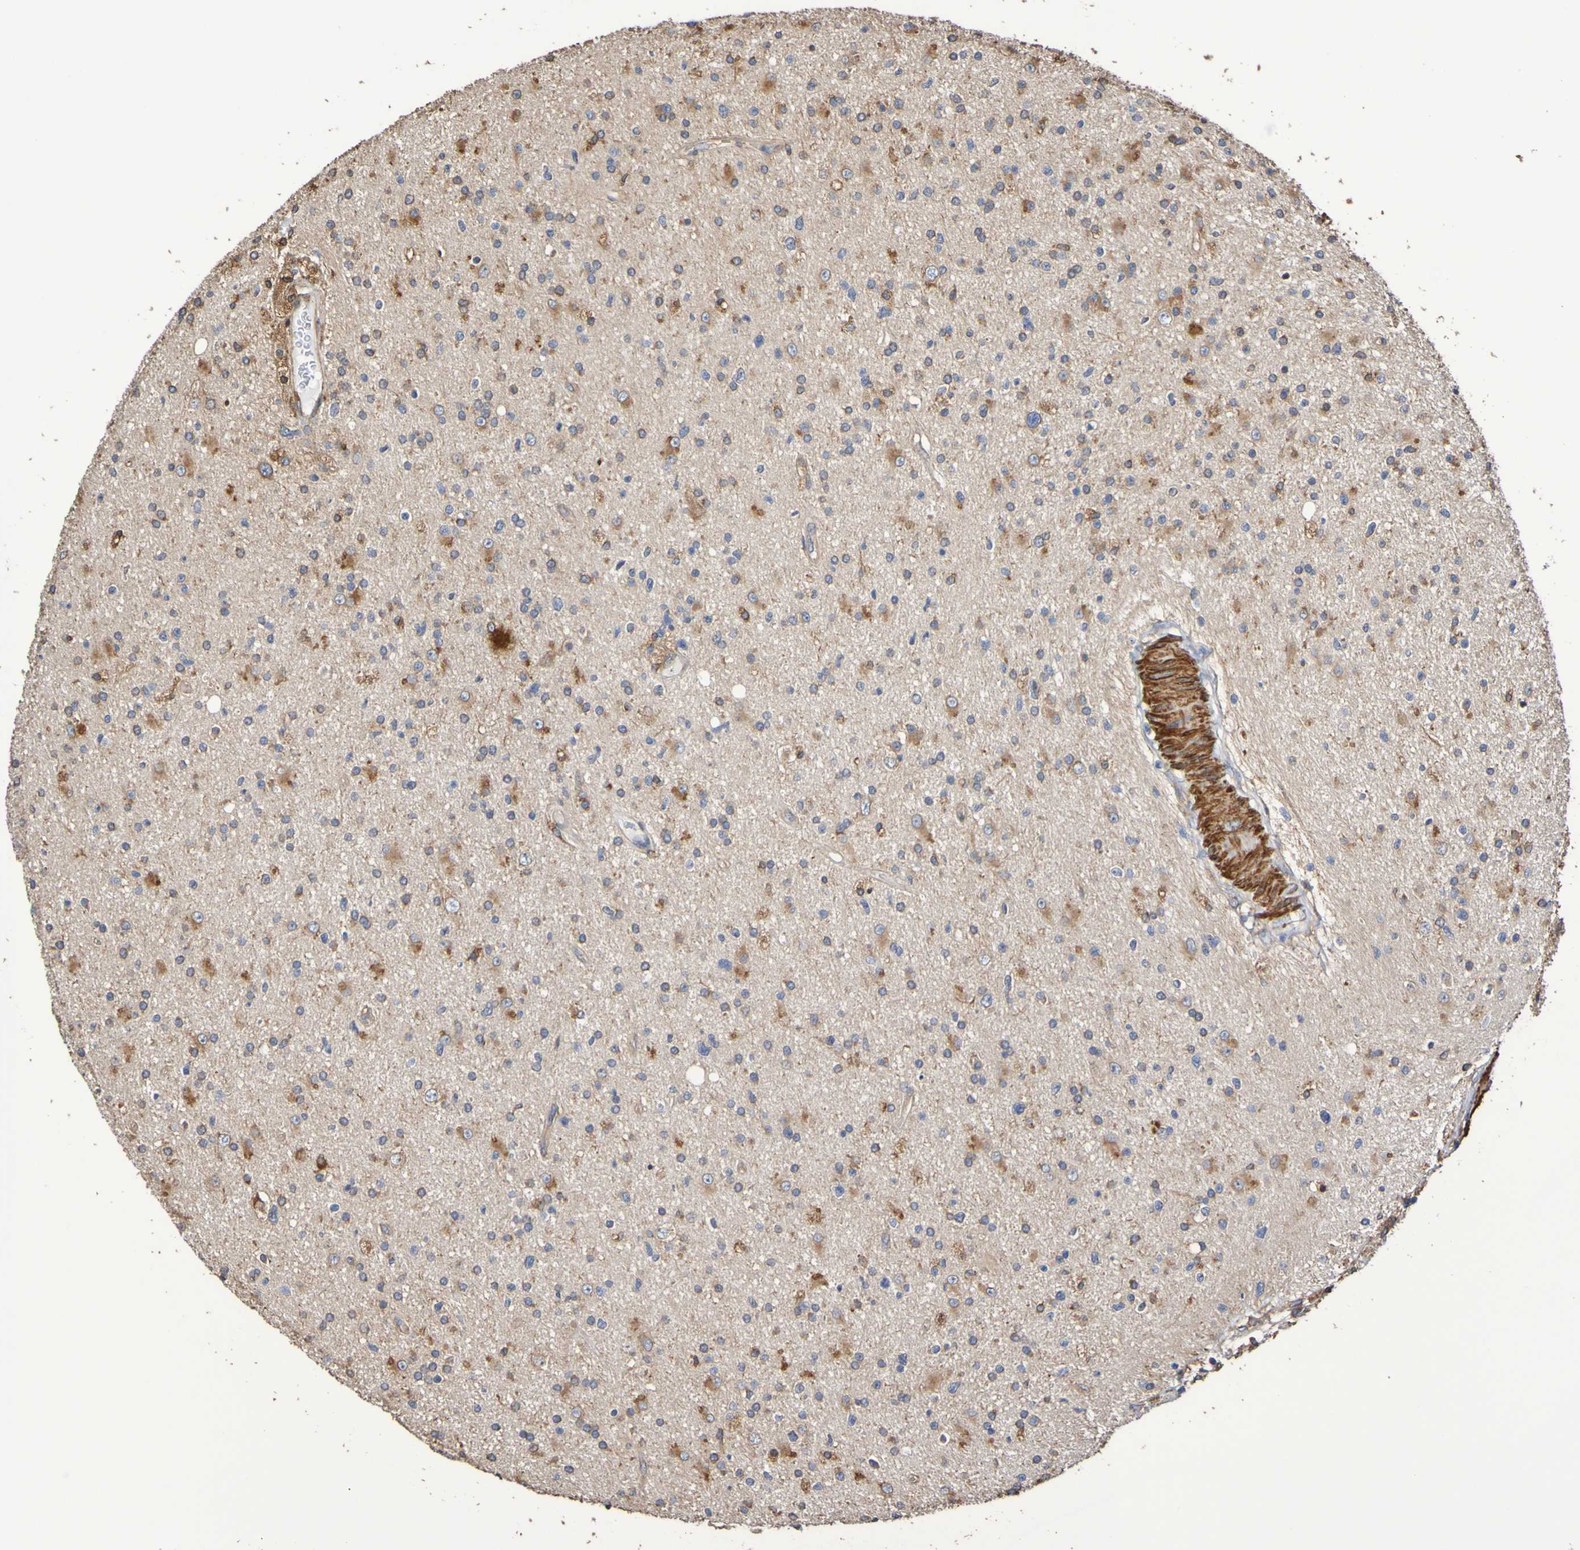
{"staining": {"intensity": "moderate", "quantity": "25%-75%", "location": "cytoplasmic/membranous"}, "tissue": "glioma", "cell_type": "Tumor cells", "image_type": "cancer", "snomed": [{"axis": "morphology", "description": "Glioma, malignant, High grade"}, {"axis": "topography", "description": "Brain"}], "caption": "Tumor cells show medium levels of moderate cytoplasmic/membranous expression in approximately 25%-75% of cells in human malignant high-grade glioma. (DAB IHC, brown staining for protein, blue staining for nuclei).", "gene": "RAB11A", "patient": {"sex": "male", "age": 33}}